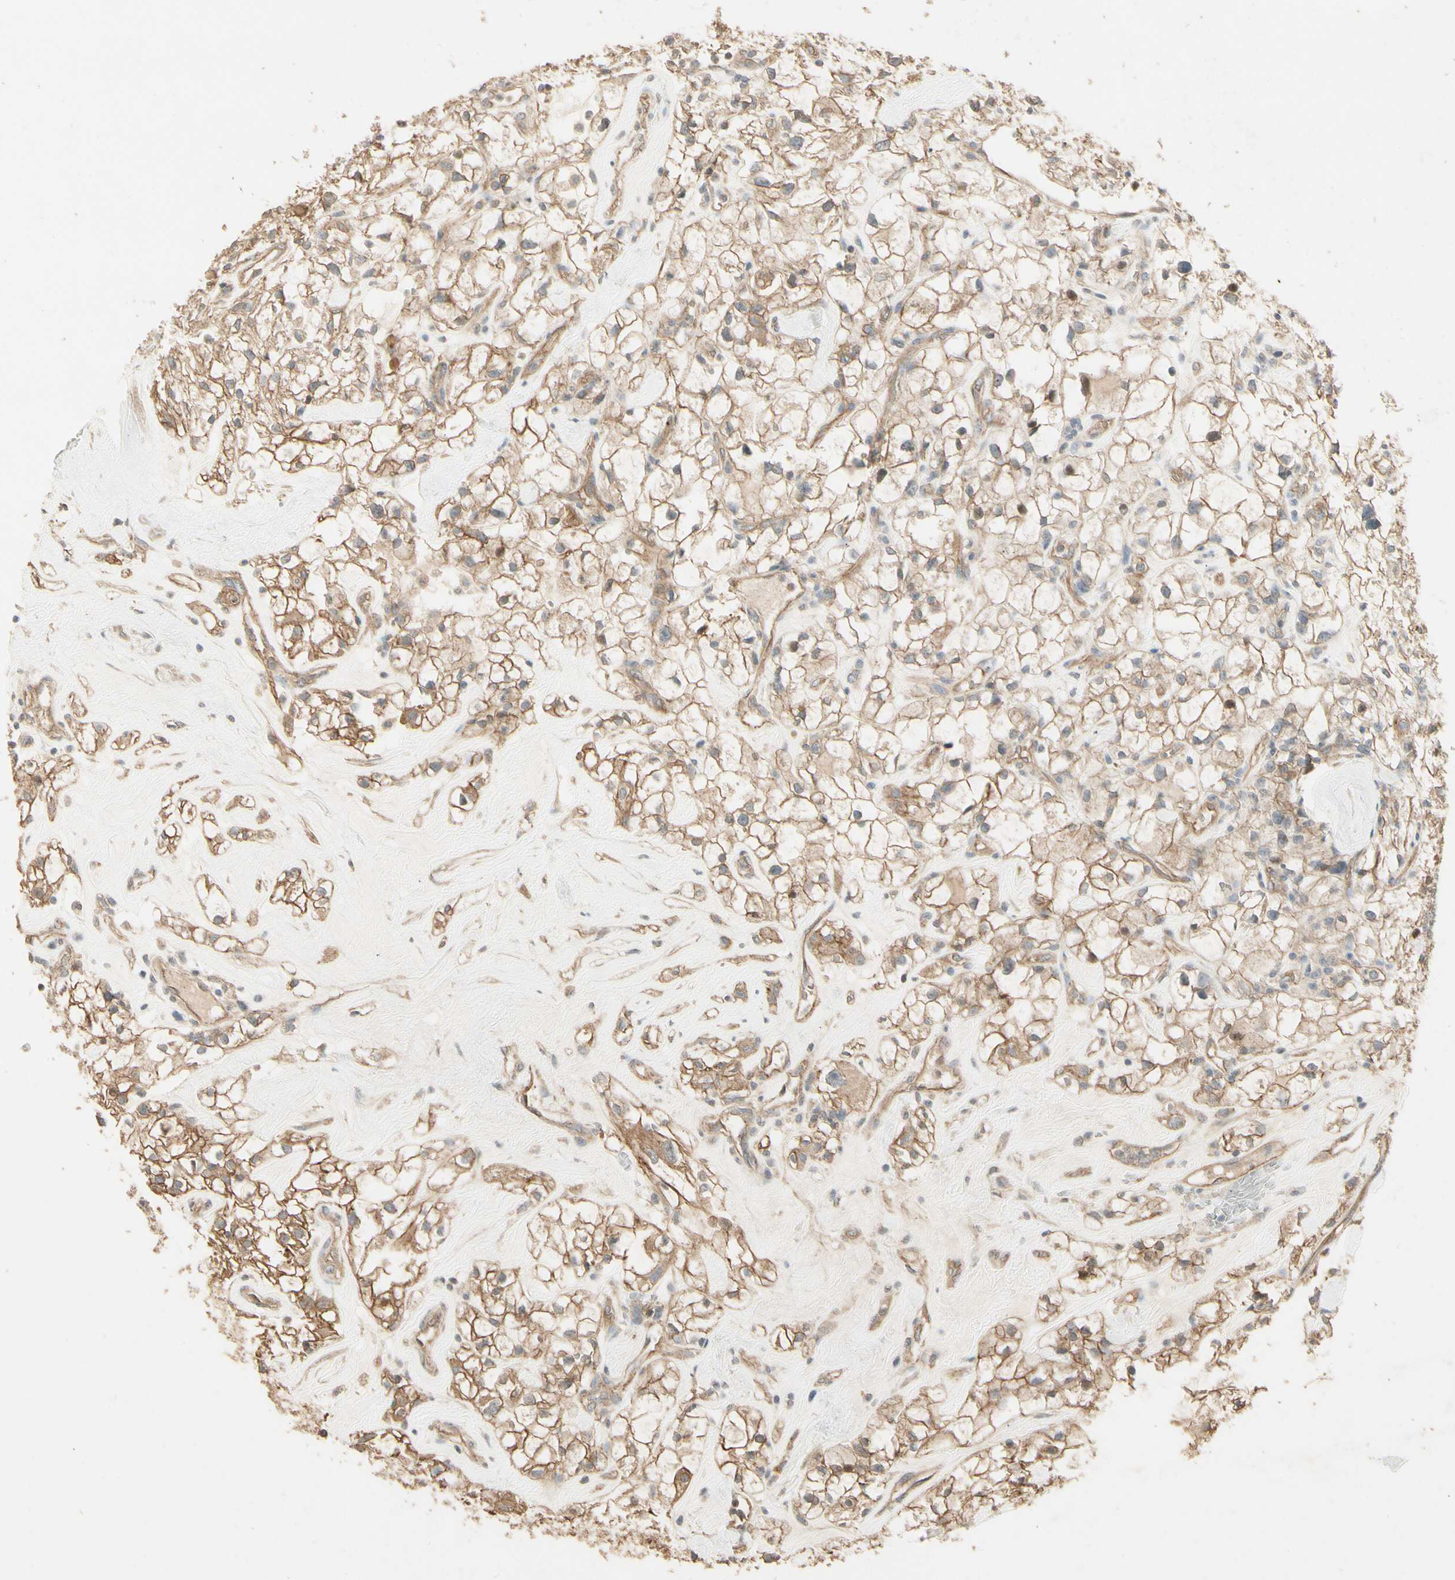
{"staining": {"intensity": "moderate", "quantity": ">75%", "location": "cytoplasmic/membranous"}, "tissue": "renal cancer", "cell_type": "Tumor cells", "image_type": "cancer", "snomed": [{"axis": "morphology", "description": "Adenocarcinoma, NOS"}, {"axis": "topography", "description": "Kidney"}], "caption": "Renal cancer was stained to show a protein in brown. There is medium levels of moderate cytoplasmic/membranous staining in approximately >75% of tumor cells.", "gene": "RNF180", "patient": {"sex": "female", "age": 60}}